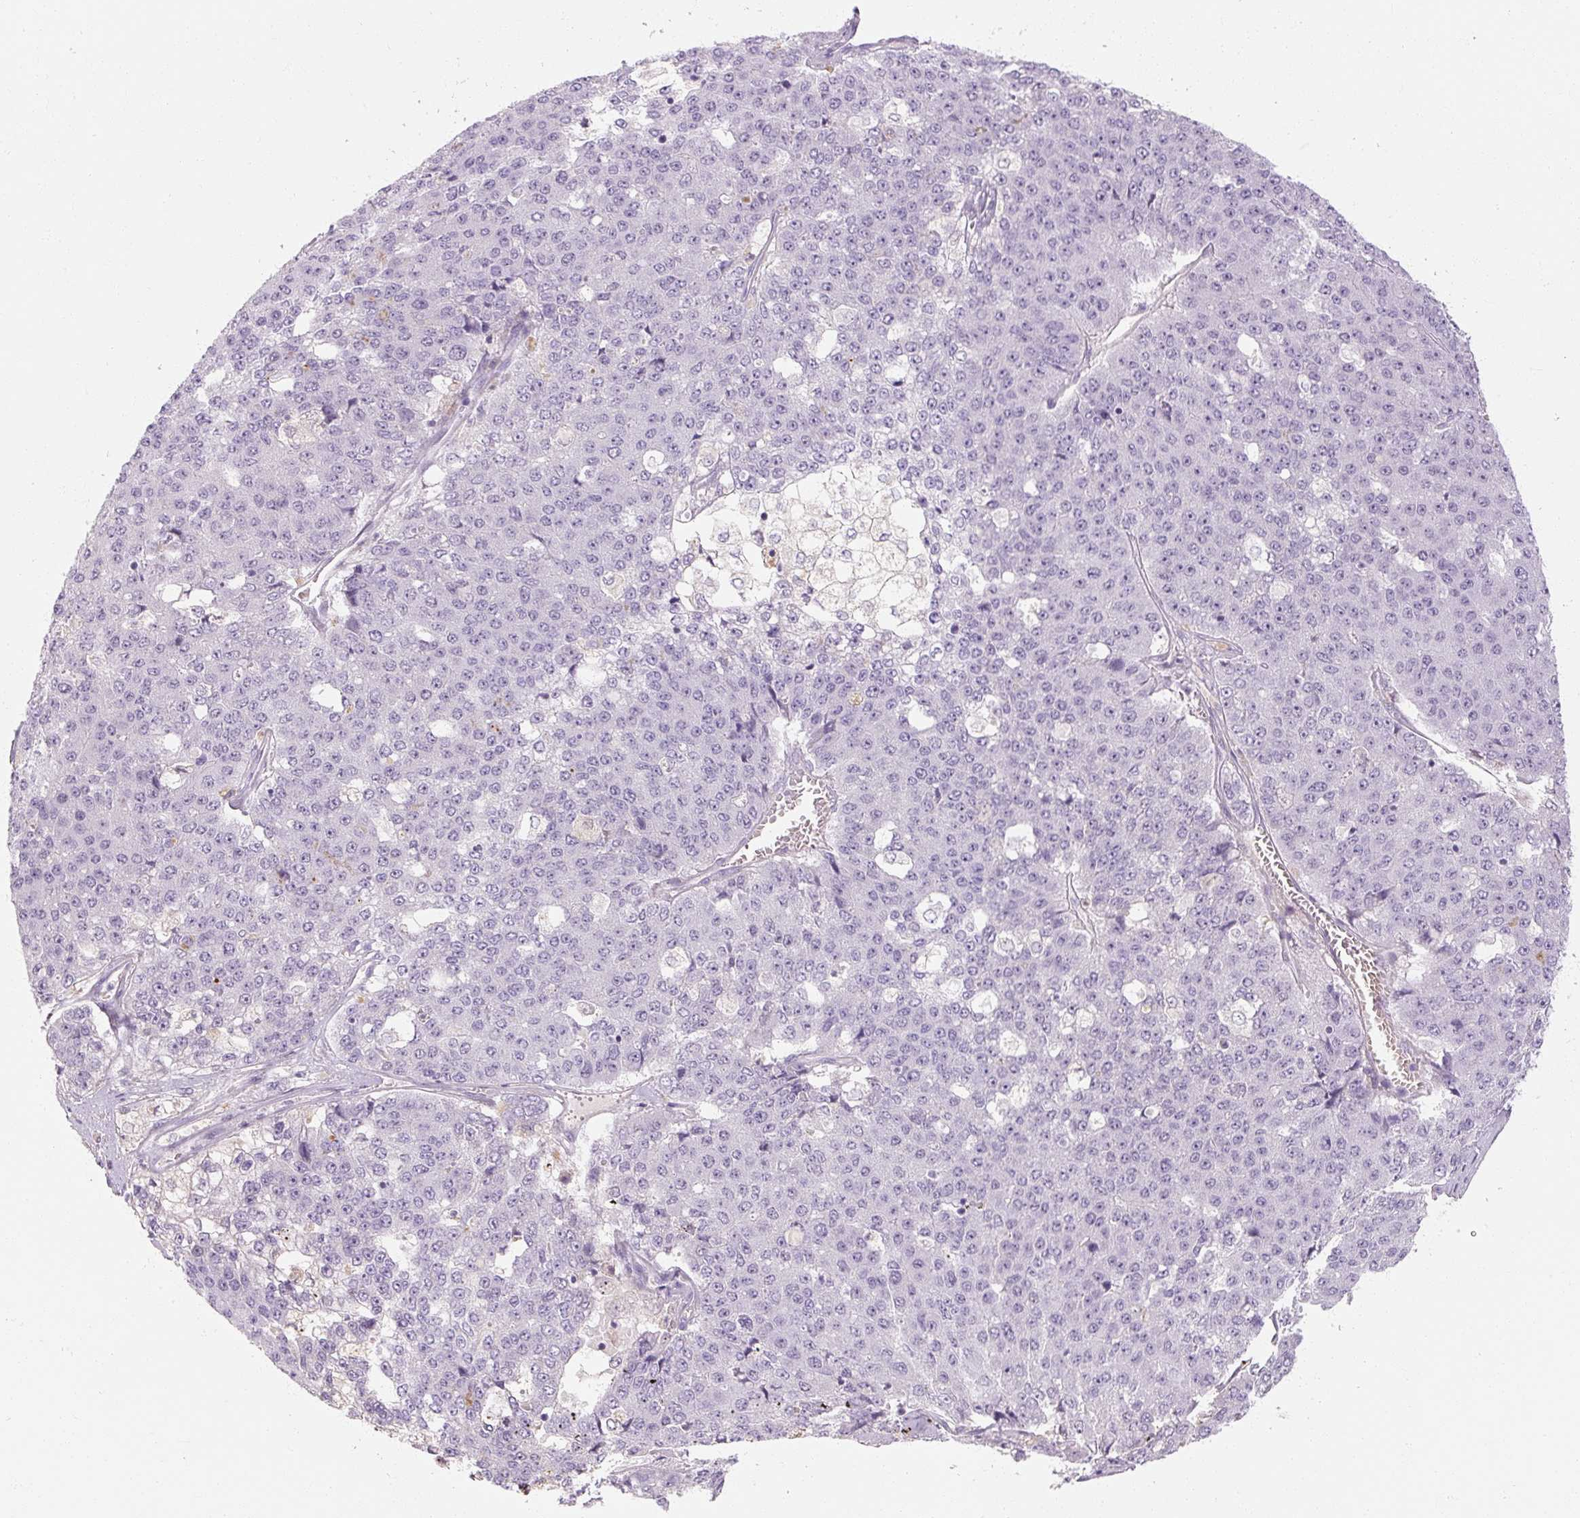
{"staining": {"intensity": "negative", "quantity": "none", "location": "none"}, "tissue": "pancreatic cancer", "cell_type": "Tumor cells", "image_type": "cancer", "snomed": [{"axis": "morphology", "description": "Adenocarcinoma, NOS"}, {"axis": "topography", "description": "Pancreas"}], "caption": "Protein analysis of pancreatic adenocarcinoma shows no significant positivity in tumor cells.", "gene": "NFE2L3", "patient": {"sex": "male", "age": 50}}